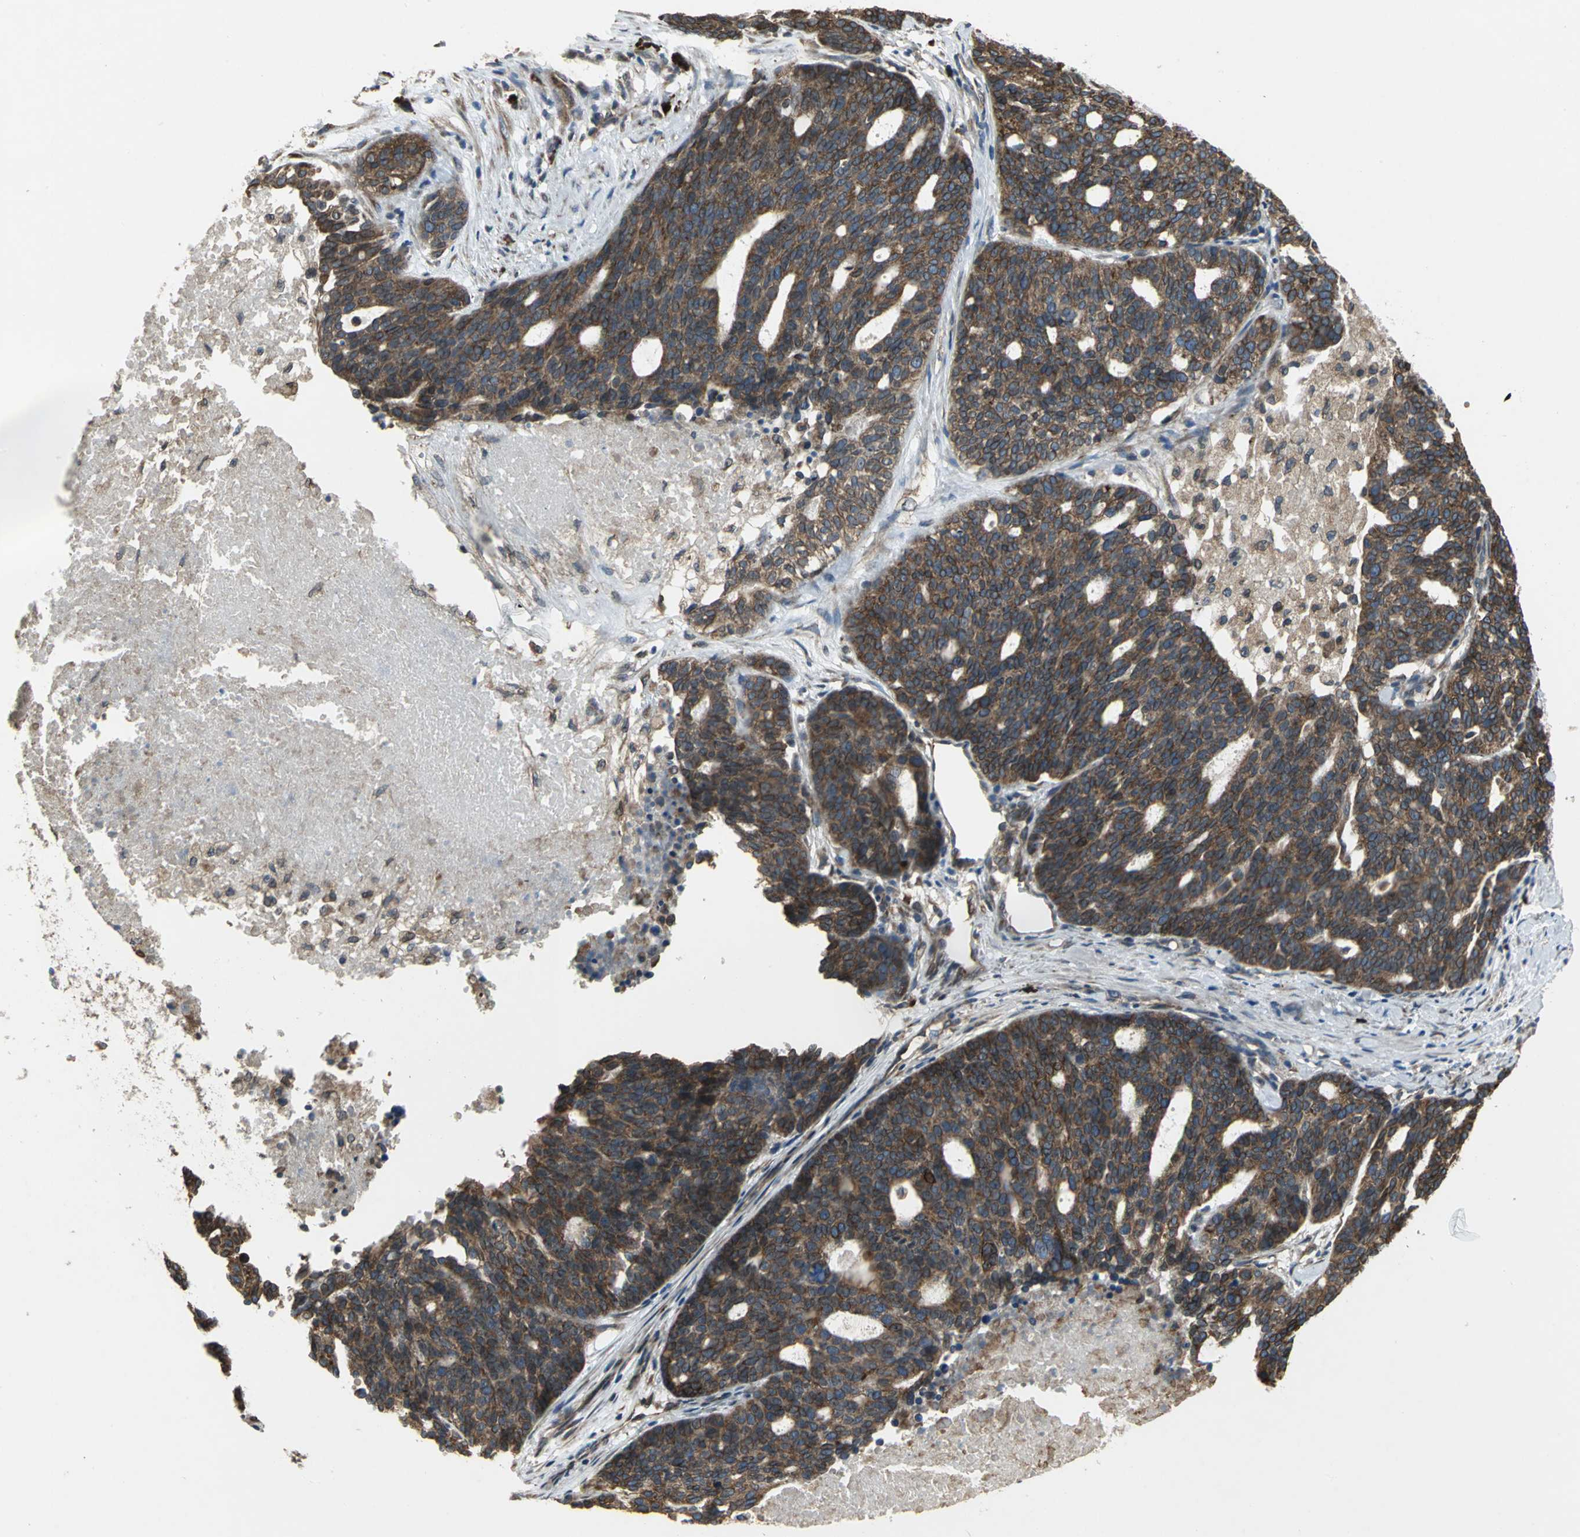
{"staining": {"intensity": "moderate", "quantity": ">75%", "location": "cytoplasmic/membranous"}, "tissue": "ovarian cancer", "cell_type": "Tumor cells", "image_type": "cancer", "snomed": [{"axis": "morphology", "description": "Cystadenocarcinoma, serous, NOS"}, {"axis": "topography", "description": "Ovary"}], "caption": "Approximately >75% of tumor cells in ovarian cancer display moderate cytoplasmic/membranous protein expression as visualized by brown immunohistochemical staining.", "gene": "SYVN1", "patient": {"sex": "female", "age": 59}}